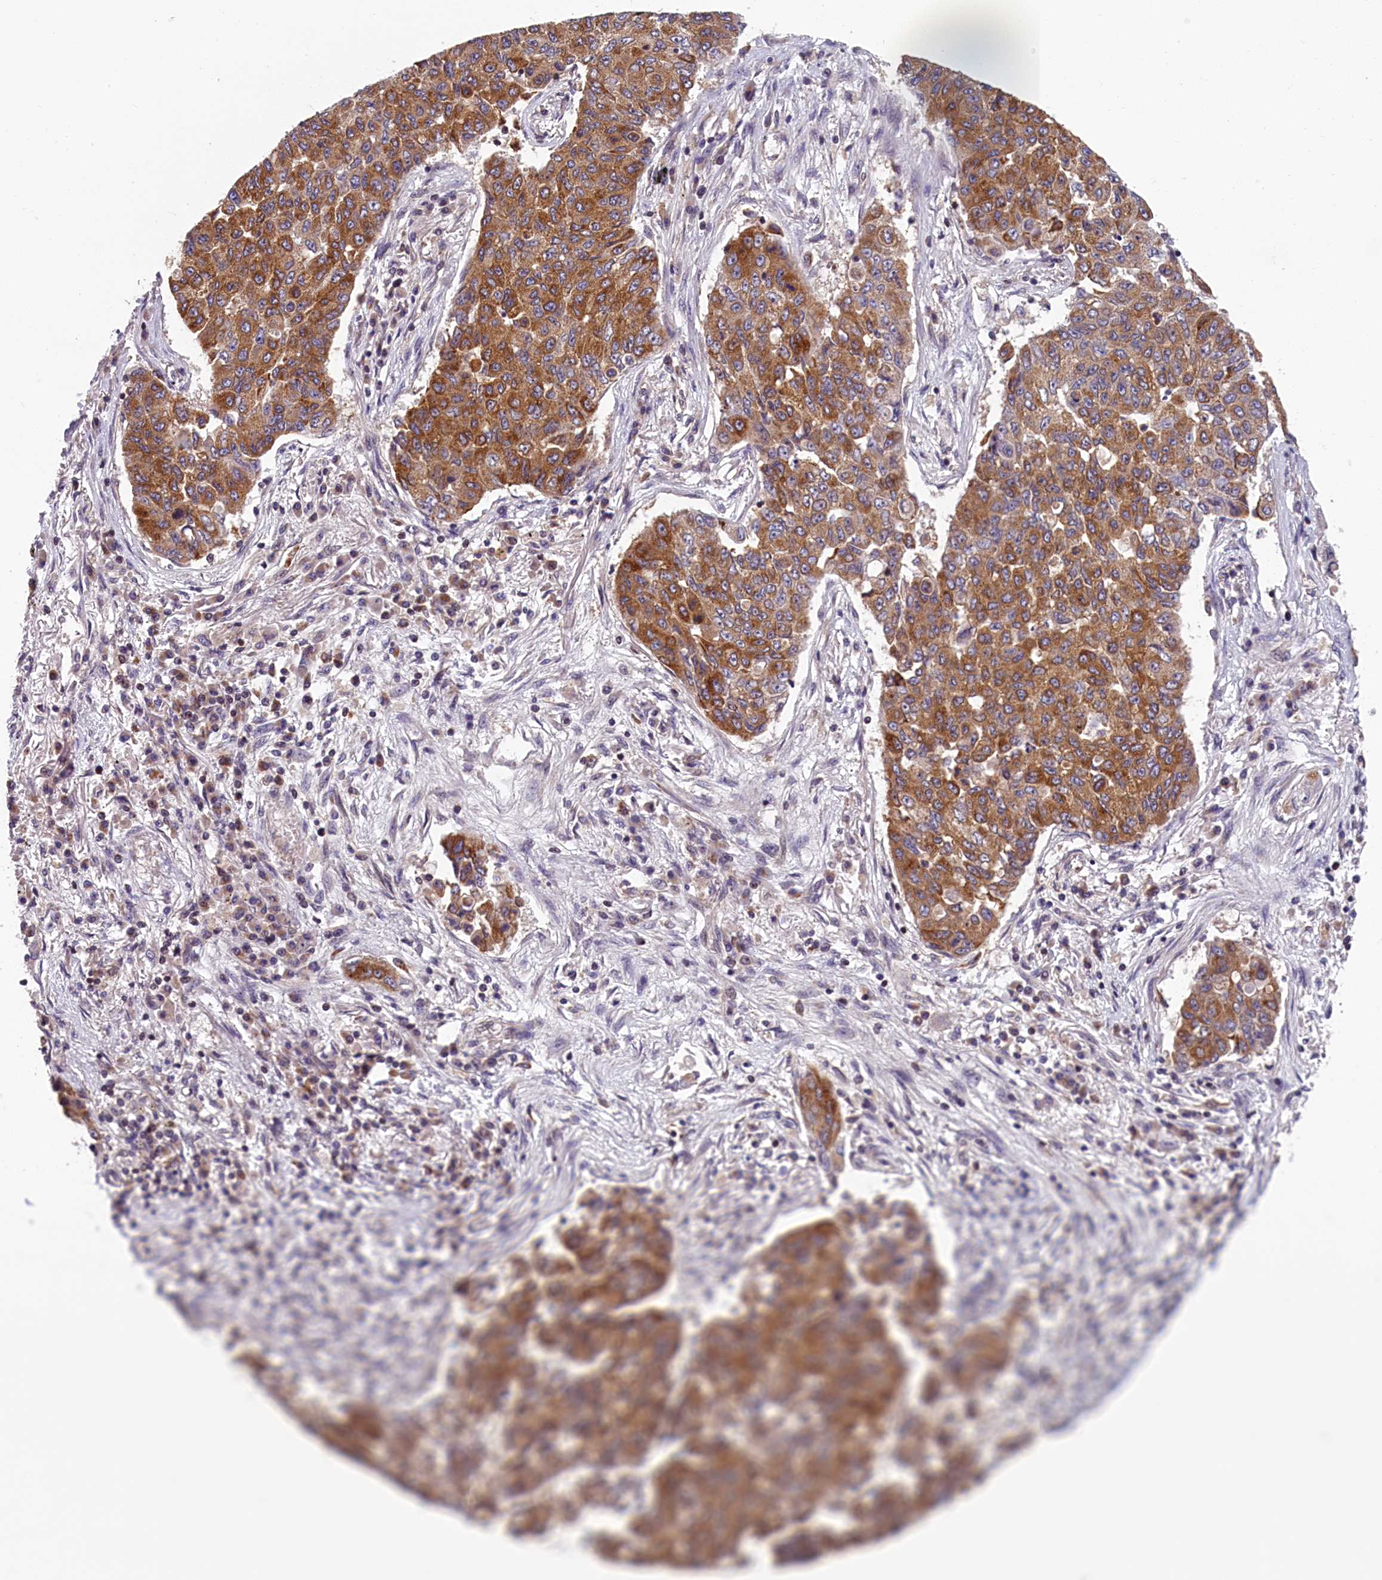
{"staining": {"intensity": "moderate", "quantity": ">75%", "location": "cytoplasmic/membranous"}, "tissue": "lung cancer", "cell_type": "Tumor cells", "image_type": "cancer", "snomed": [{"axis": "morphology", "description": "Squamous cell carcinoma, NOS"}, {"axis": "topography", "description": "Lung"}], "caption": "The photomicrograph reveals immunohistochemical staining of lung cancer. There is moderate cytoplasmic/membranous staining is present in about >75% of tumor cells.", "gene": "KCNK6", "patient": {"sex": "male", "age": 74}}